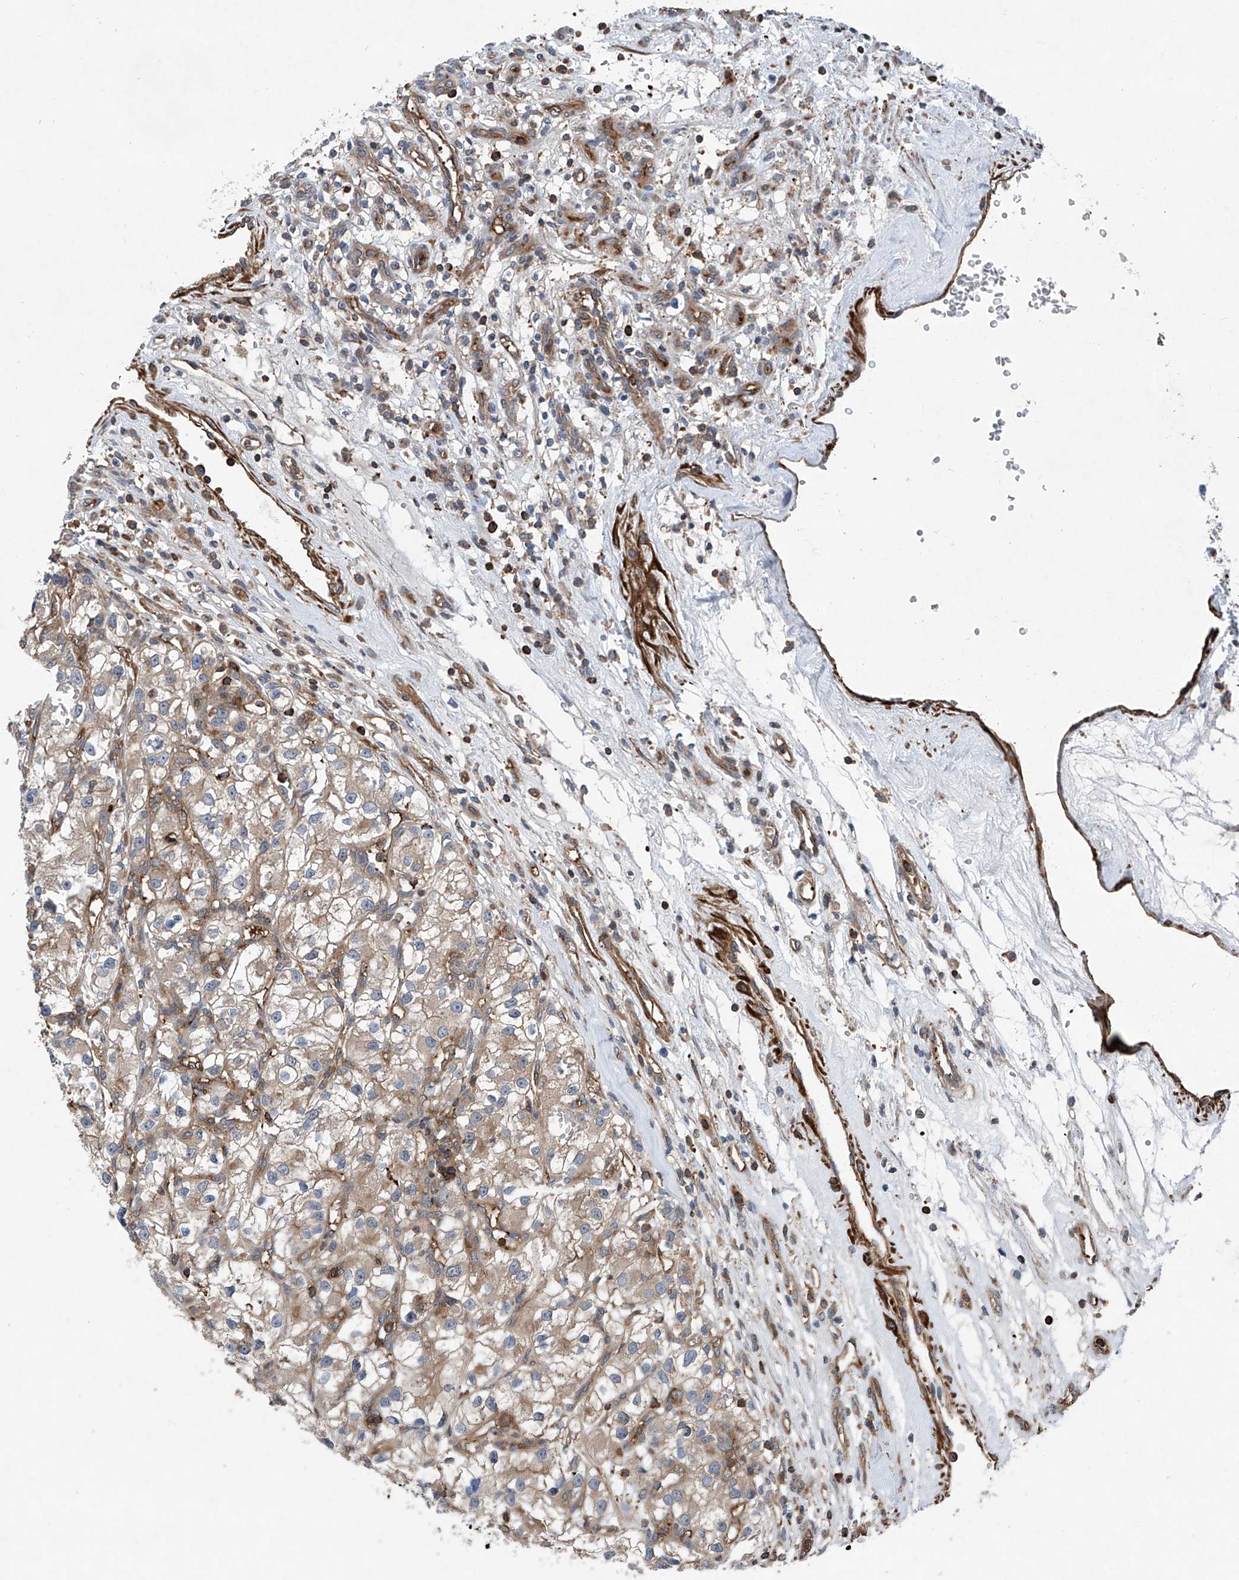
{"staining": {"intensity": "negative", "quantity": "none", "location": "none"}, "tissue": "renal cancer", "cell_type": "Tumor cells", "image_type": "cancer", "snomed": [{"axis": "morphology", "description": "Adenocarcinoma, NOS"}, {"axis": "topography", "description": "Kidney"}], "caption": "The histopathology image exhibits no significant staining in tumor cells of adenocarcinoma (renal).", "gene": "NT5C3A", "patient": {"sex": "female", "age": 57}}